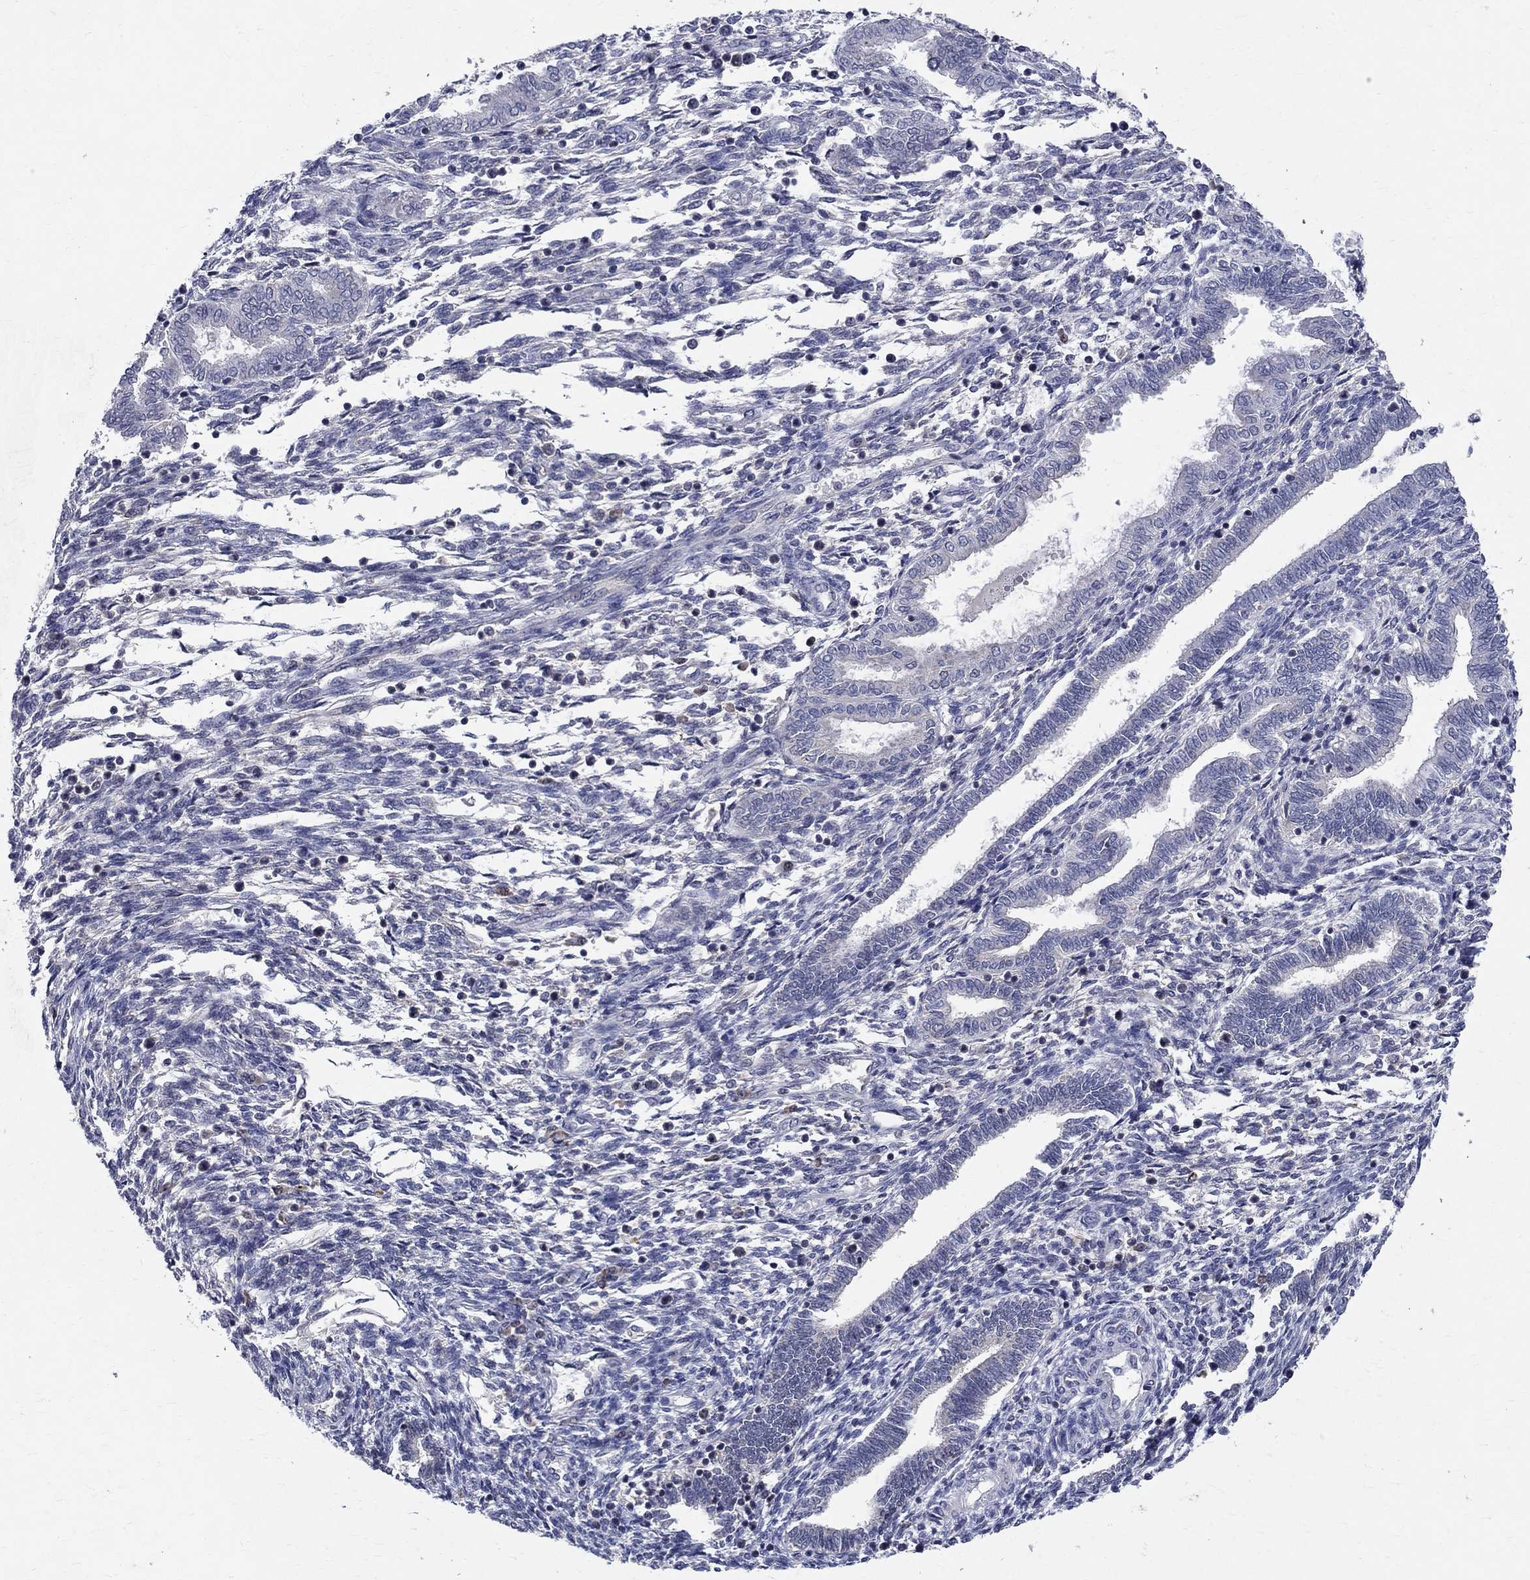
{"staining": {"intensity": "negative", "quantity": "none", "location": "none"}, "tissue": "endometrium", "cell_type": "Cells in endometrial stroma", "image_type": "normal", "snomed": [{"axis": "morphology", "description": "Normal tissue, NOS"}, {"axis": "topography", "description": "Endometrium"}], "caption": "Endometrium stained for a protein using IHC reveals no staining cells in endometrial stroma.", "gene": "SLC4A10", "patient": {"sex": "female", "age": 42}}